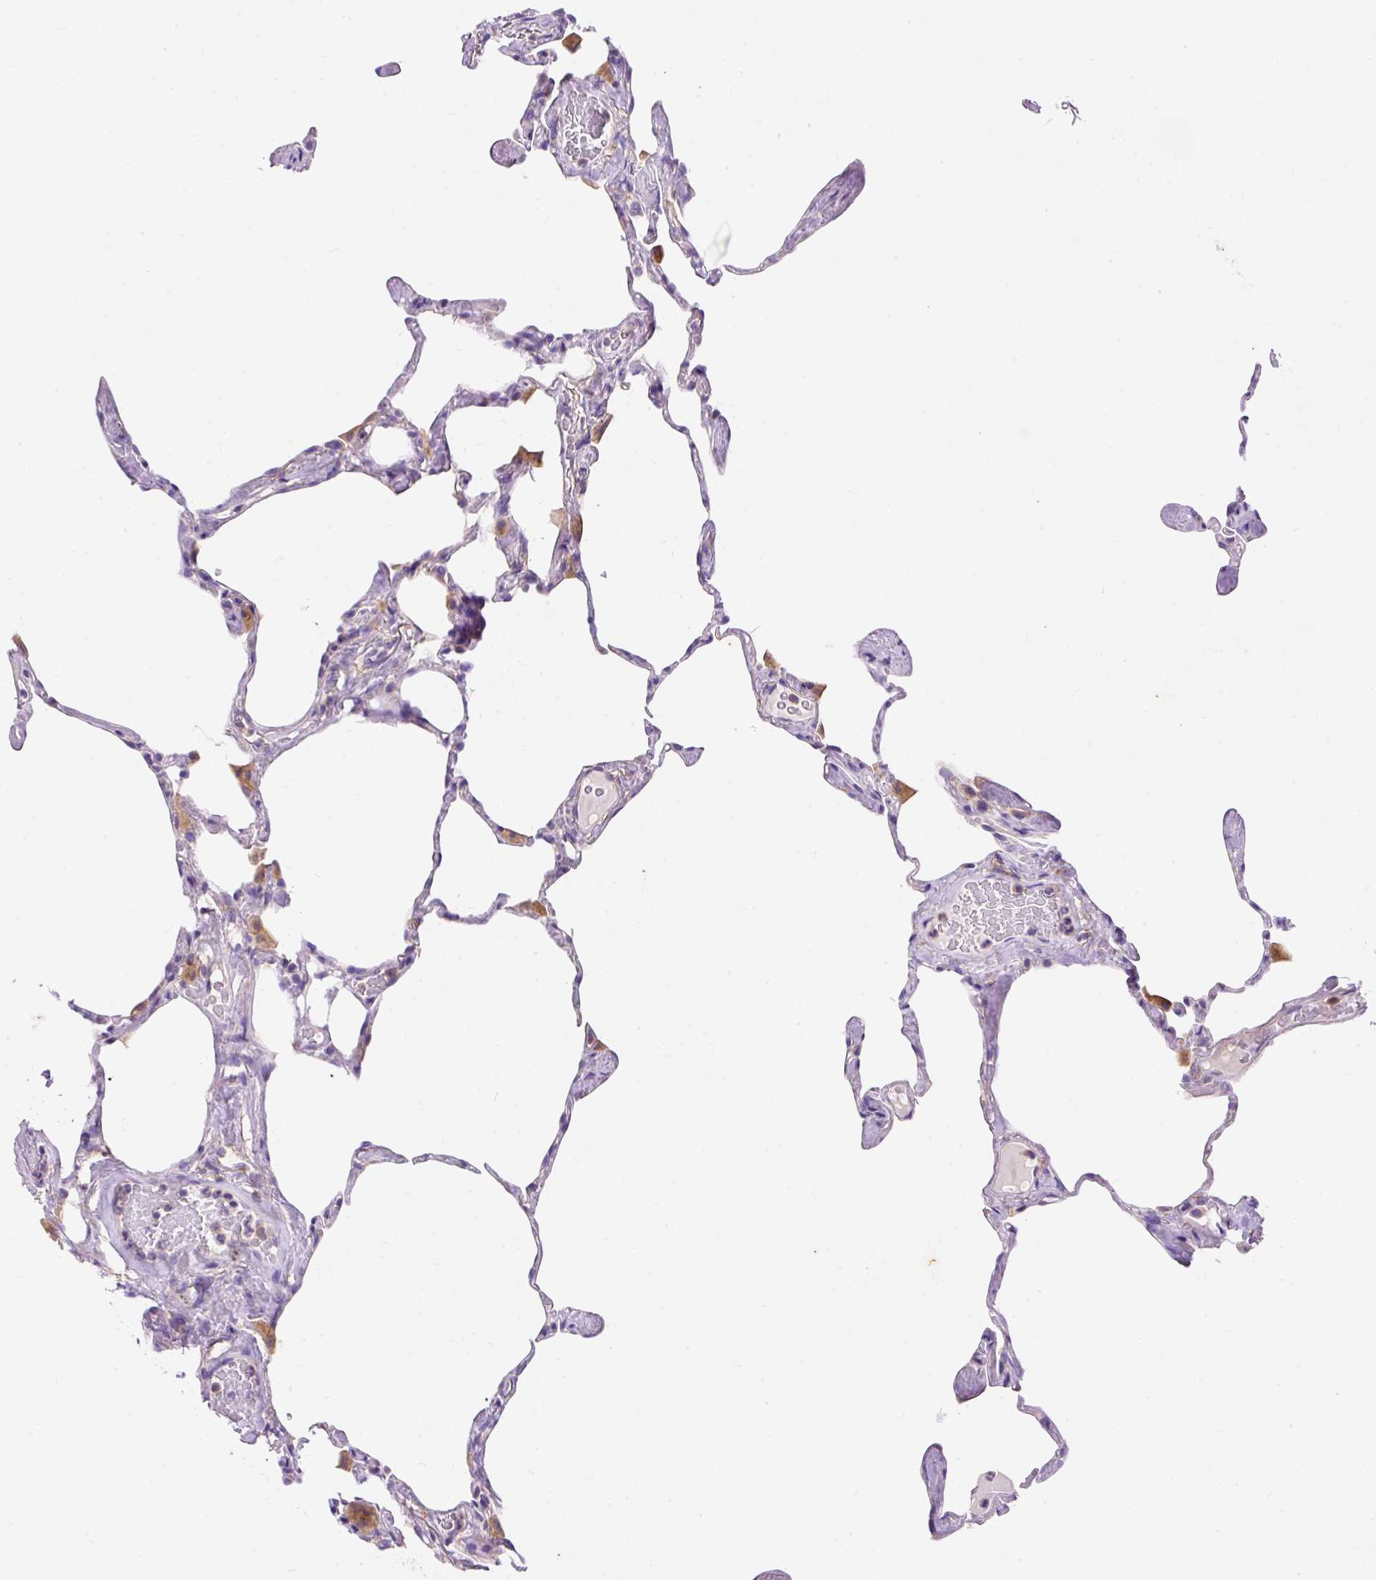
{"staining": {"intensity": "negative", "quantity": "none", "location": "none"}, "tissue": "lung", "cell_type": "Alveolar cells", "image_type": "normal", "snomed": [{"axis": "morphology", "description": "Normal tissue, NOS"}, {"axis": "topography", "description": "Lung"}], "caption": "Protein analysis of benign lung exhibits no significant staining in alveolar cells. The staining was performed using DAB to visualize the protein expression in brown, while the nuclei were stained in blue with hematoxylin (Magnification: 20x).", "gene": "OR4K15", "patient": {"sex": "male", "age": 65}}